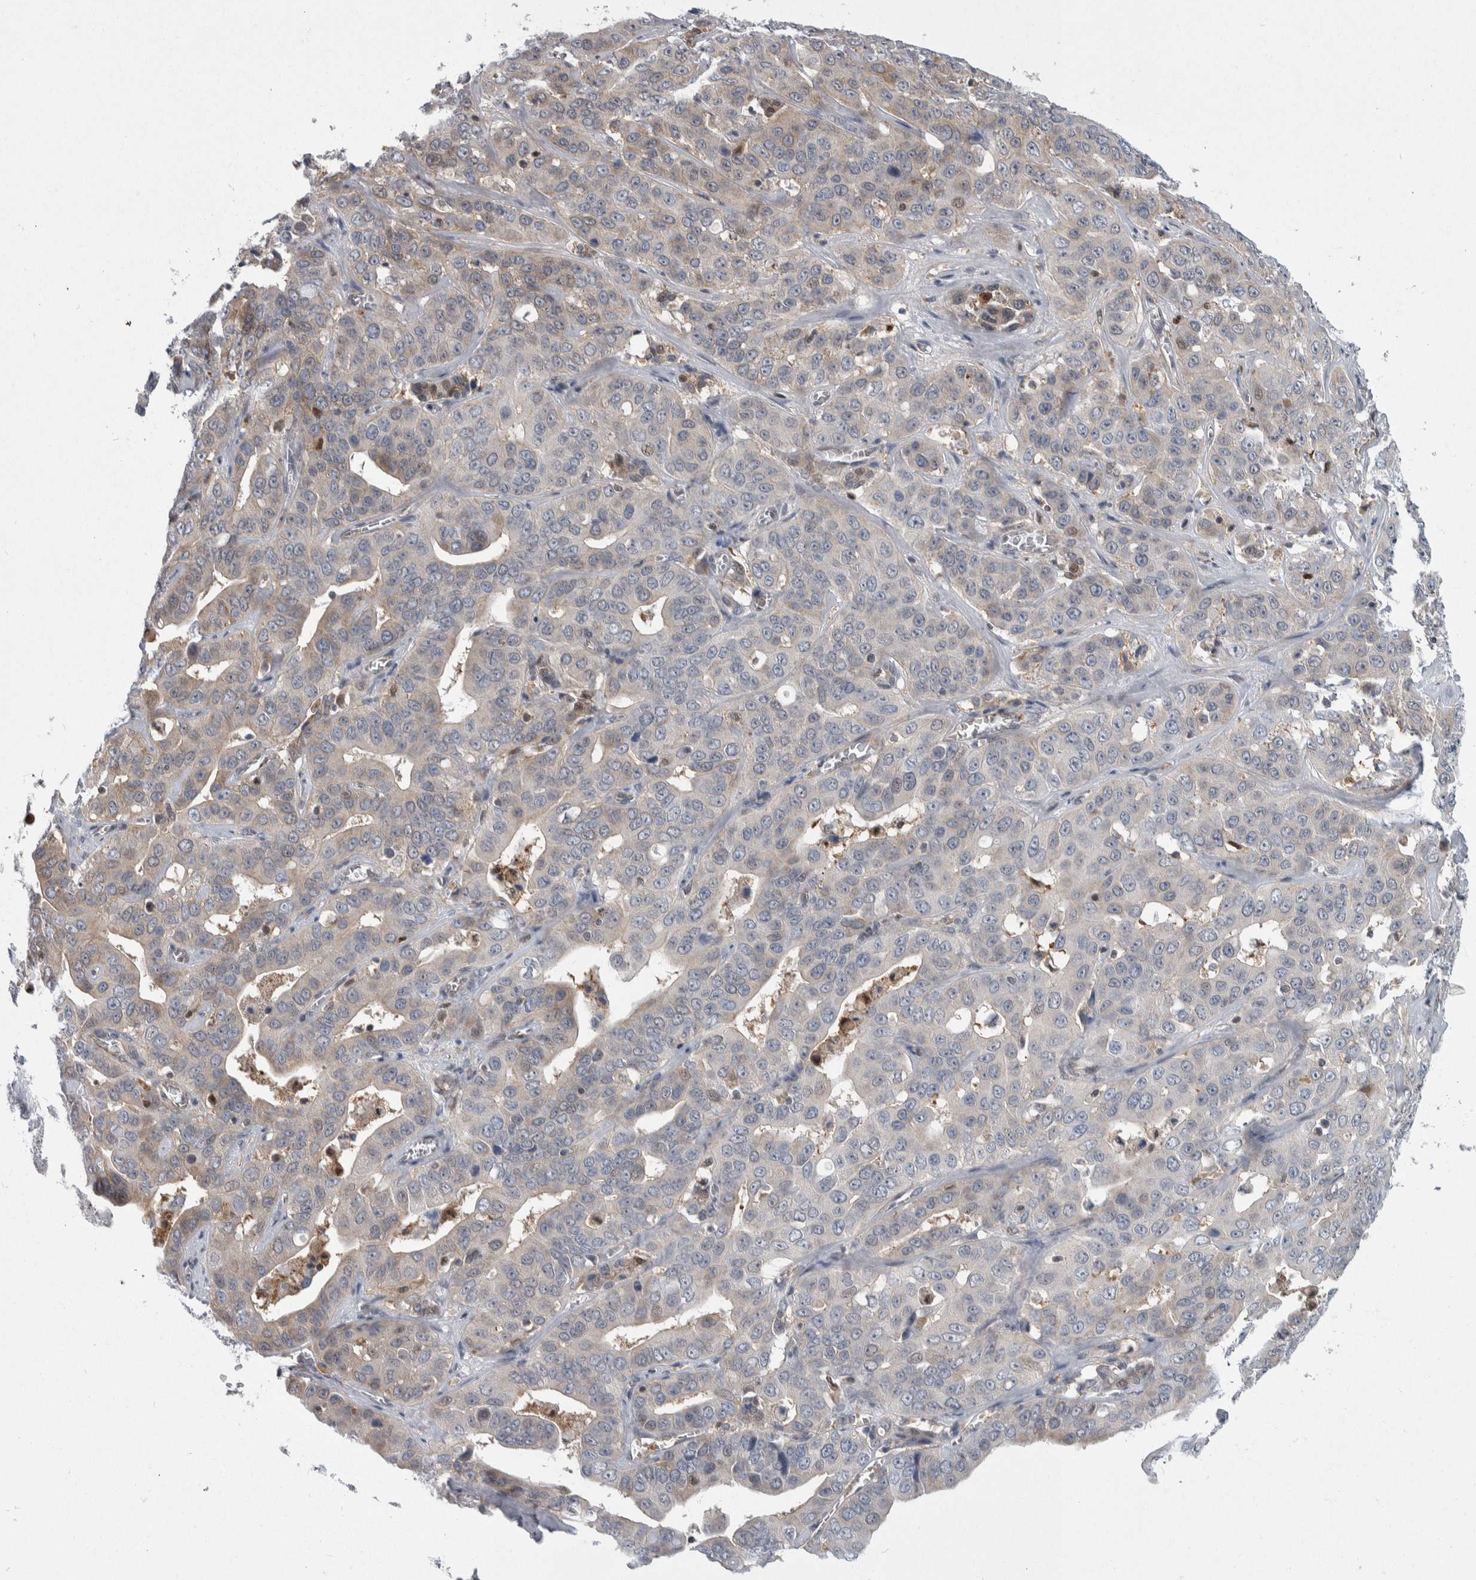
{"staining": {"intensity": "negative", "quantity": "none", "location": "none"}, "tissue": "liver cancer", "cell_type": "Tumor cells", "image_type": "cancer", "snomed": [{"axis": "morphology", "description": "Cholangiocarcinoma"}, {"axis": "topography", "description": "Liver"}], "caption": "A high-resolution image shows immunohistochemistry (IHC) staining of liver cancer (cholangiocarcinoma), which demonstrates no significant staining in tumor cells.", "gene": "PTPA", "patient": {"sex": "female", "age": 52}}